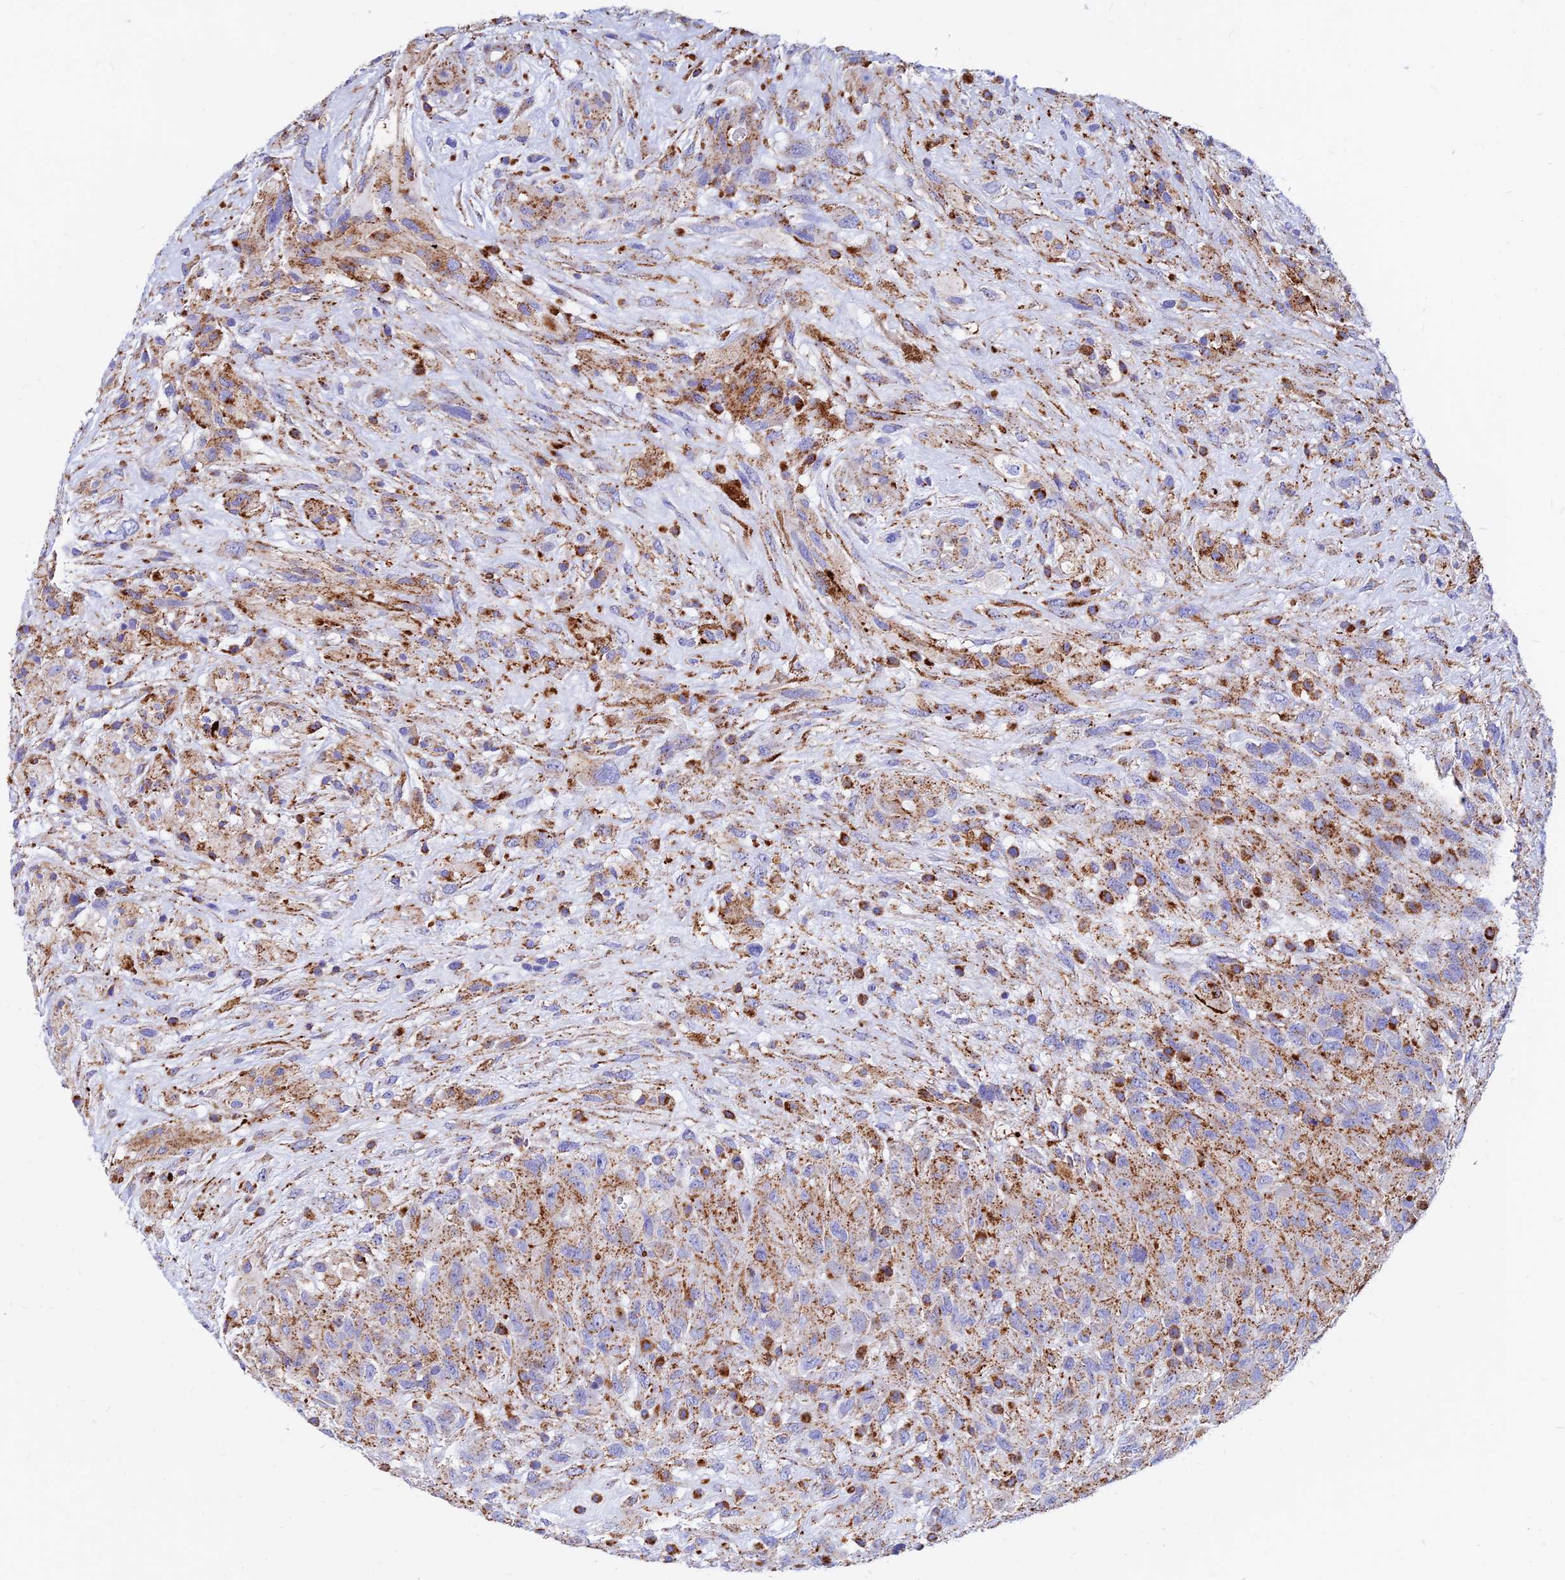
{"staining": {"intensity": "moderate", "quantity": "25%-75%", "location": "cytoplasmic/membranous"}, "tissue": "glioma", "cell_type": "Tumor cells", "image_type": "cancer", "snomed": [{"axis": "morphology", "description": "Glioma, malignant, High grade"}, {"axis": "topography", "description": "Brain"}], "caption": "Glioma stained with a protein marker shows moderate staining in tumor cells.", "gene": "SPNS1", "patient": {"sex": "male", "age": 61}}